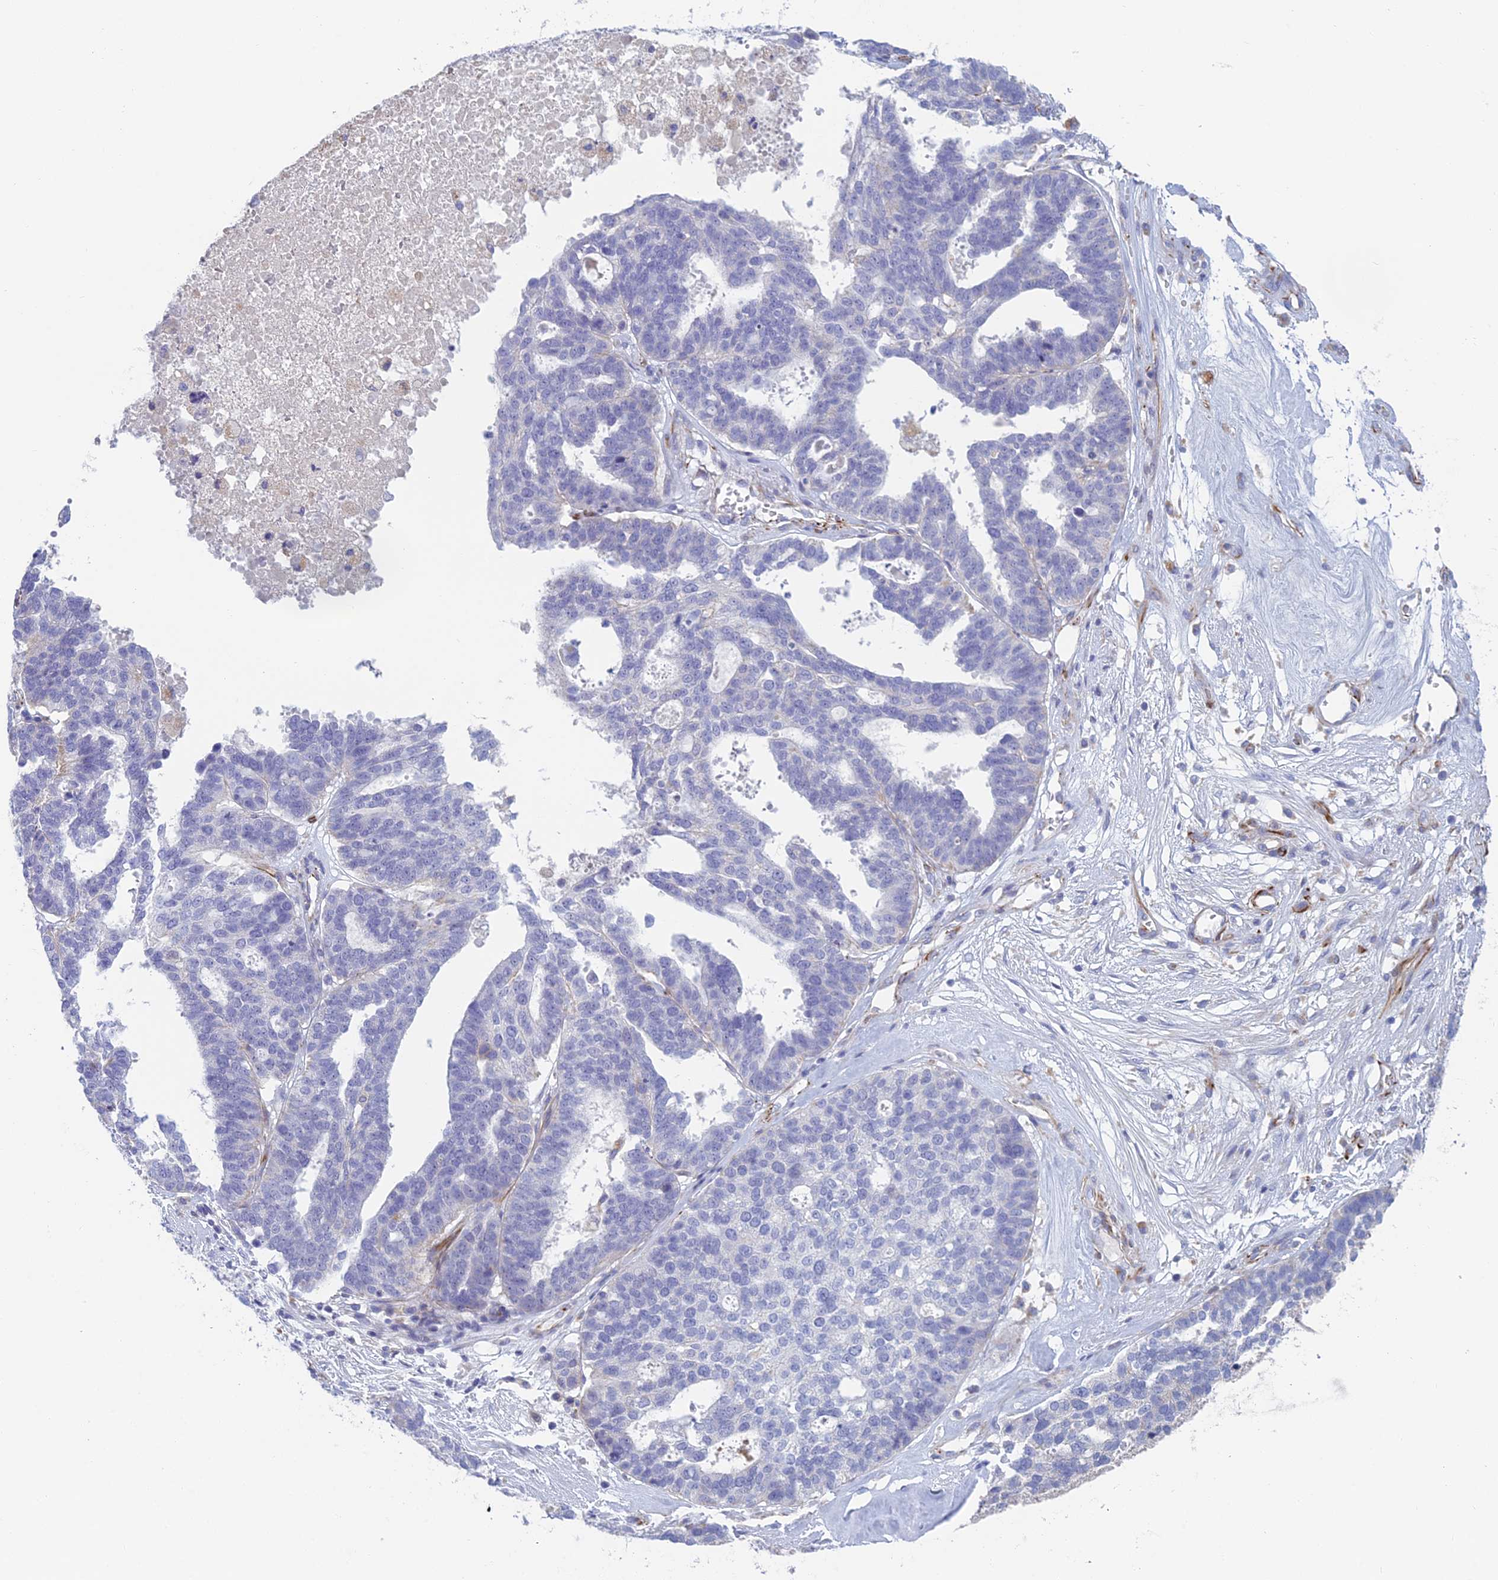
{"staining": {"intensity": "negative", "quantity": "none", "location": "none"}, "tissue": "ovarian cancer", "cell_type": "Tumor cells", "image_type": "cancer", "snomed": [{"axis": "morphology", "description": "Cystadenocarcinoma, serous, NOS"}, {"axis": "topography", "description": "Ovary"}], "caption": "High magnification brightfield microscopy of ovarian cancer stained with DAB (3,3'-diaminobenzidine) (brown) and counterstained with hematoxylin (blue): tumor cells show no significant staining. (Stains: DAB immunohistochemistry (IHC) with hematoxylin counter stain, Microscopy: brightfield microscopy at high magnification).", "gene": "FERD3L", "patient": {"sex": "female", "age": 59}}